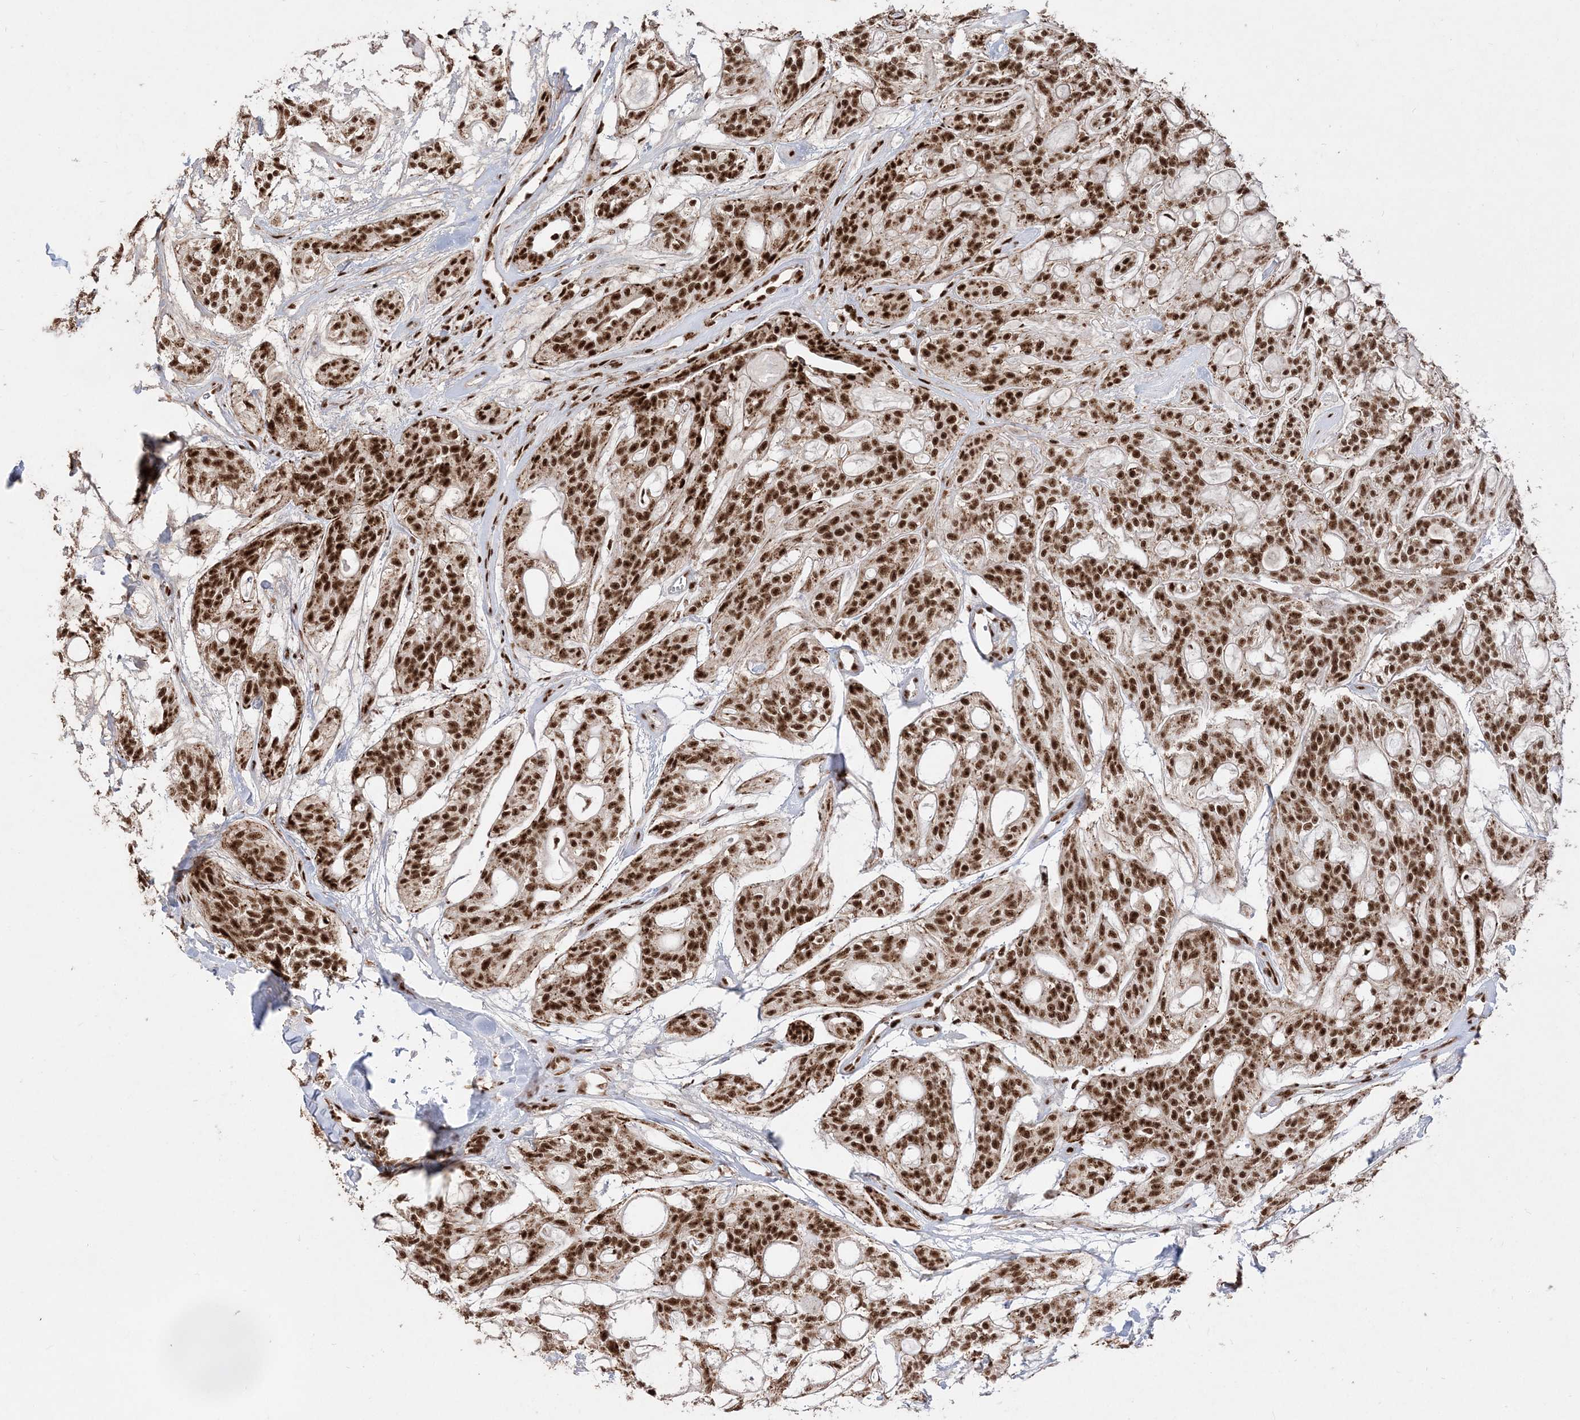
{"staining": {"intensity": "strong", "quantity": ">75%", "location": "nuclear"}, "tissue": "head and neck cancer", "cell_type": "Tumor cells", "image_type": "cancer", "snomed": [{"axis": "morphology", "description": "Adenocarcinoma, NOS"}, {"axis": "topography", "description": "Head-Neck"}], "caption": "Brown immunohistochemical staining in human head and neck cancer (adenocarcinoma) demonstrates strong nuclear staining in about >75% of tumor cells. (Brightfield microscopy of DAB IHC at high magnification).", "gene": "RBM17", "patient": {"sex": "male", "age": 66}}